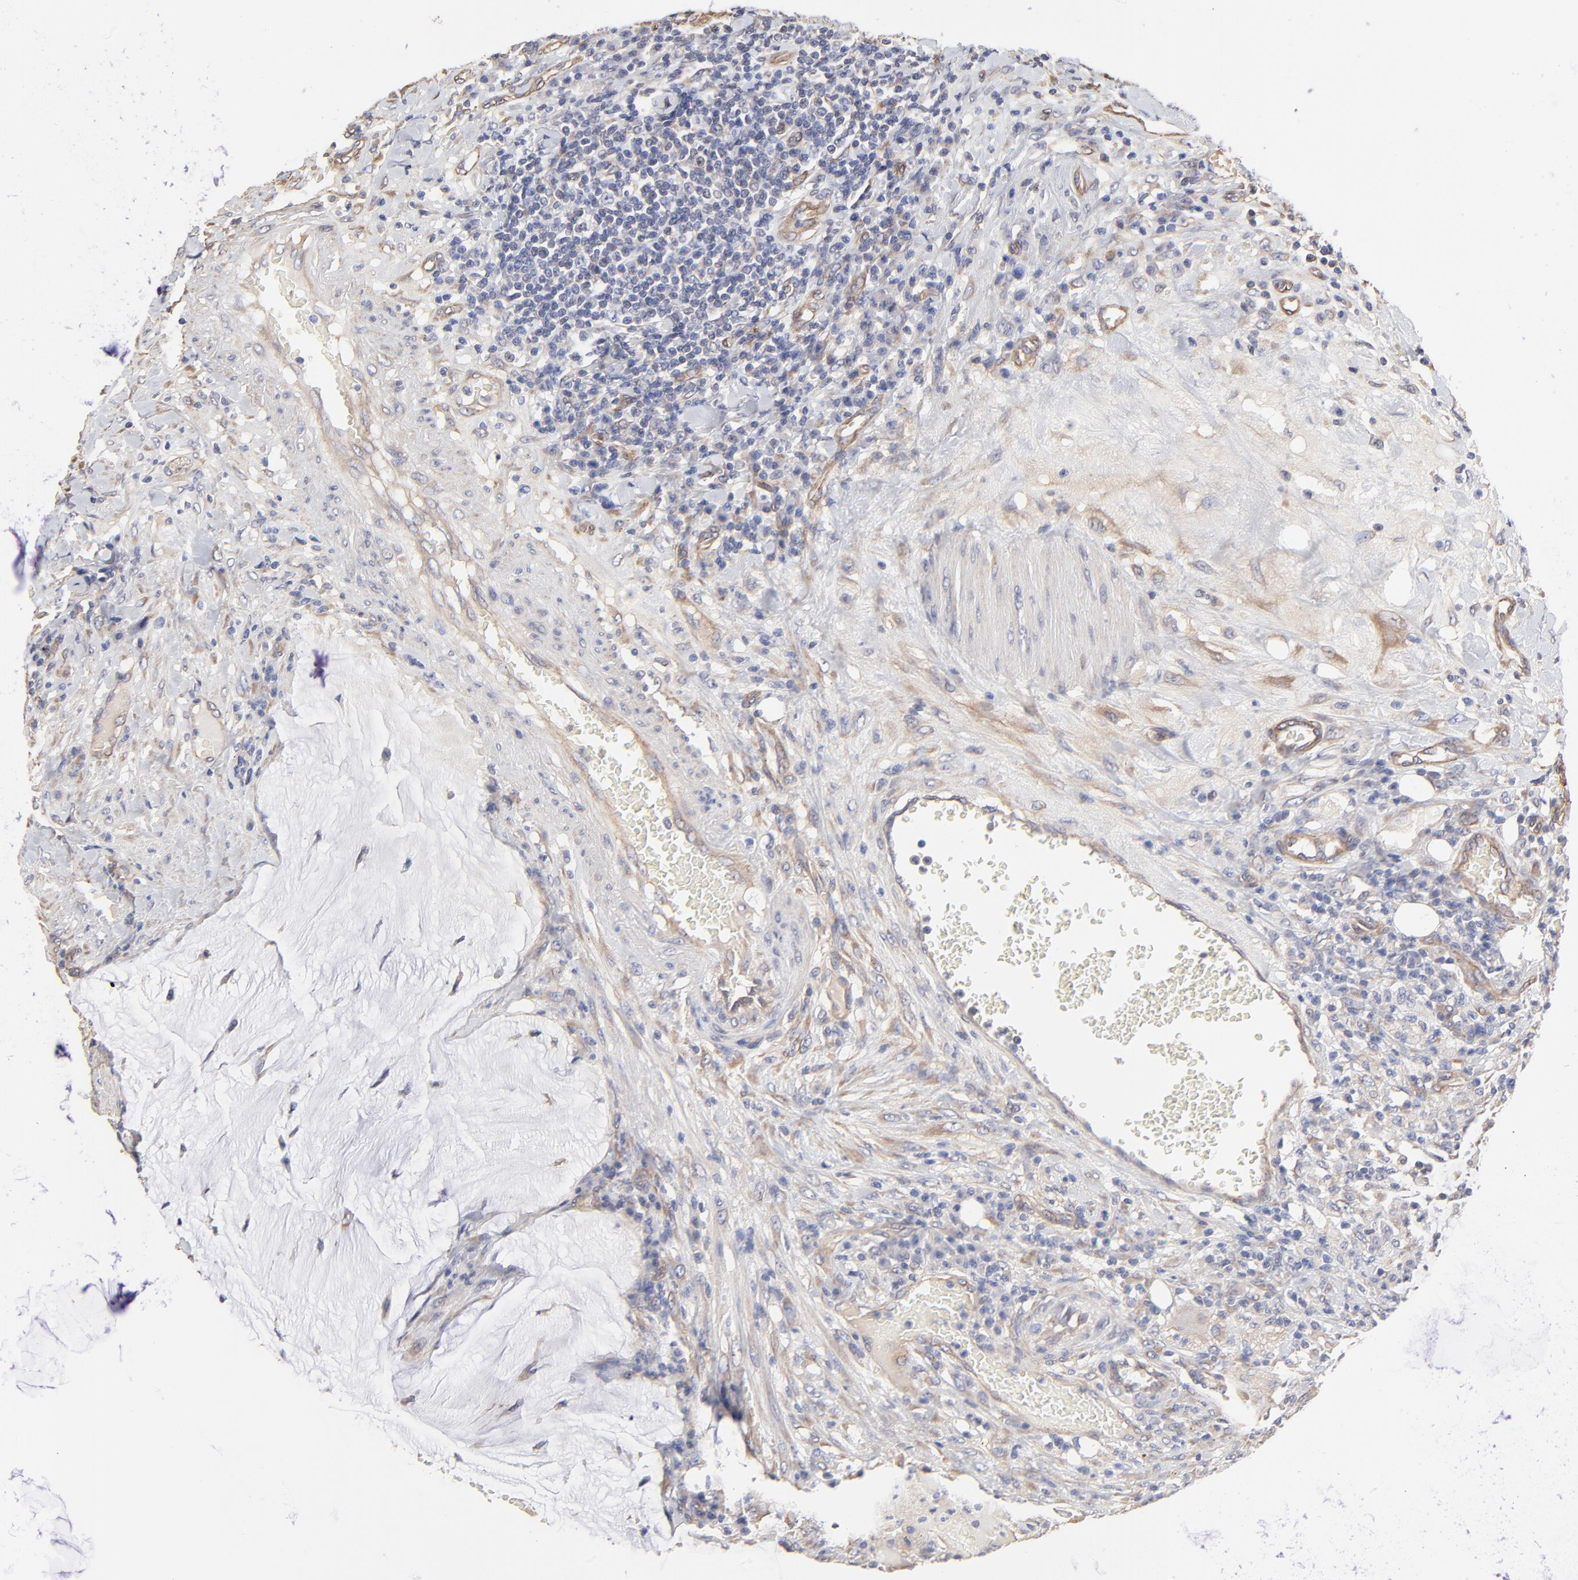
{"staining": {"intensity": "weak", "quantity": "25%-75%", "location": "cytoplasmic/membranous"}, "tissue": "colorectal cancer", "cell_type": "Tumor cells", "image_type": "cancer", "snomed": [{"axis": "morphology", "description": "Adenocarcinoma, NOS"}, {"axis": "topography", "description": "Colon"}], "caption": "DAB immunohistochemical staining of human colorectal cancer (adenocarcinoma) demonstrates weak cytoplasmic/membranous protein positivity in about 25%-75% of tumor cells.", "gene": "LRCH2", "patient": {"sex": "male", "age": 54}}